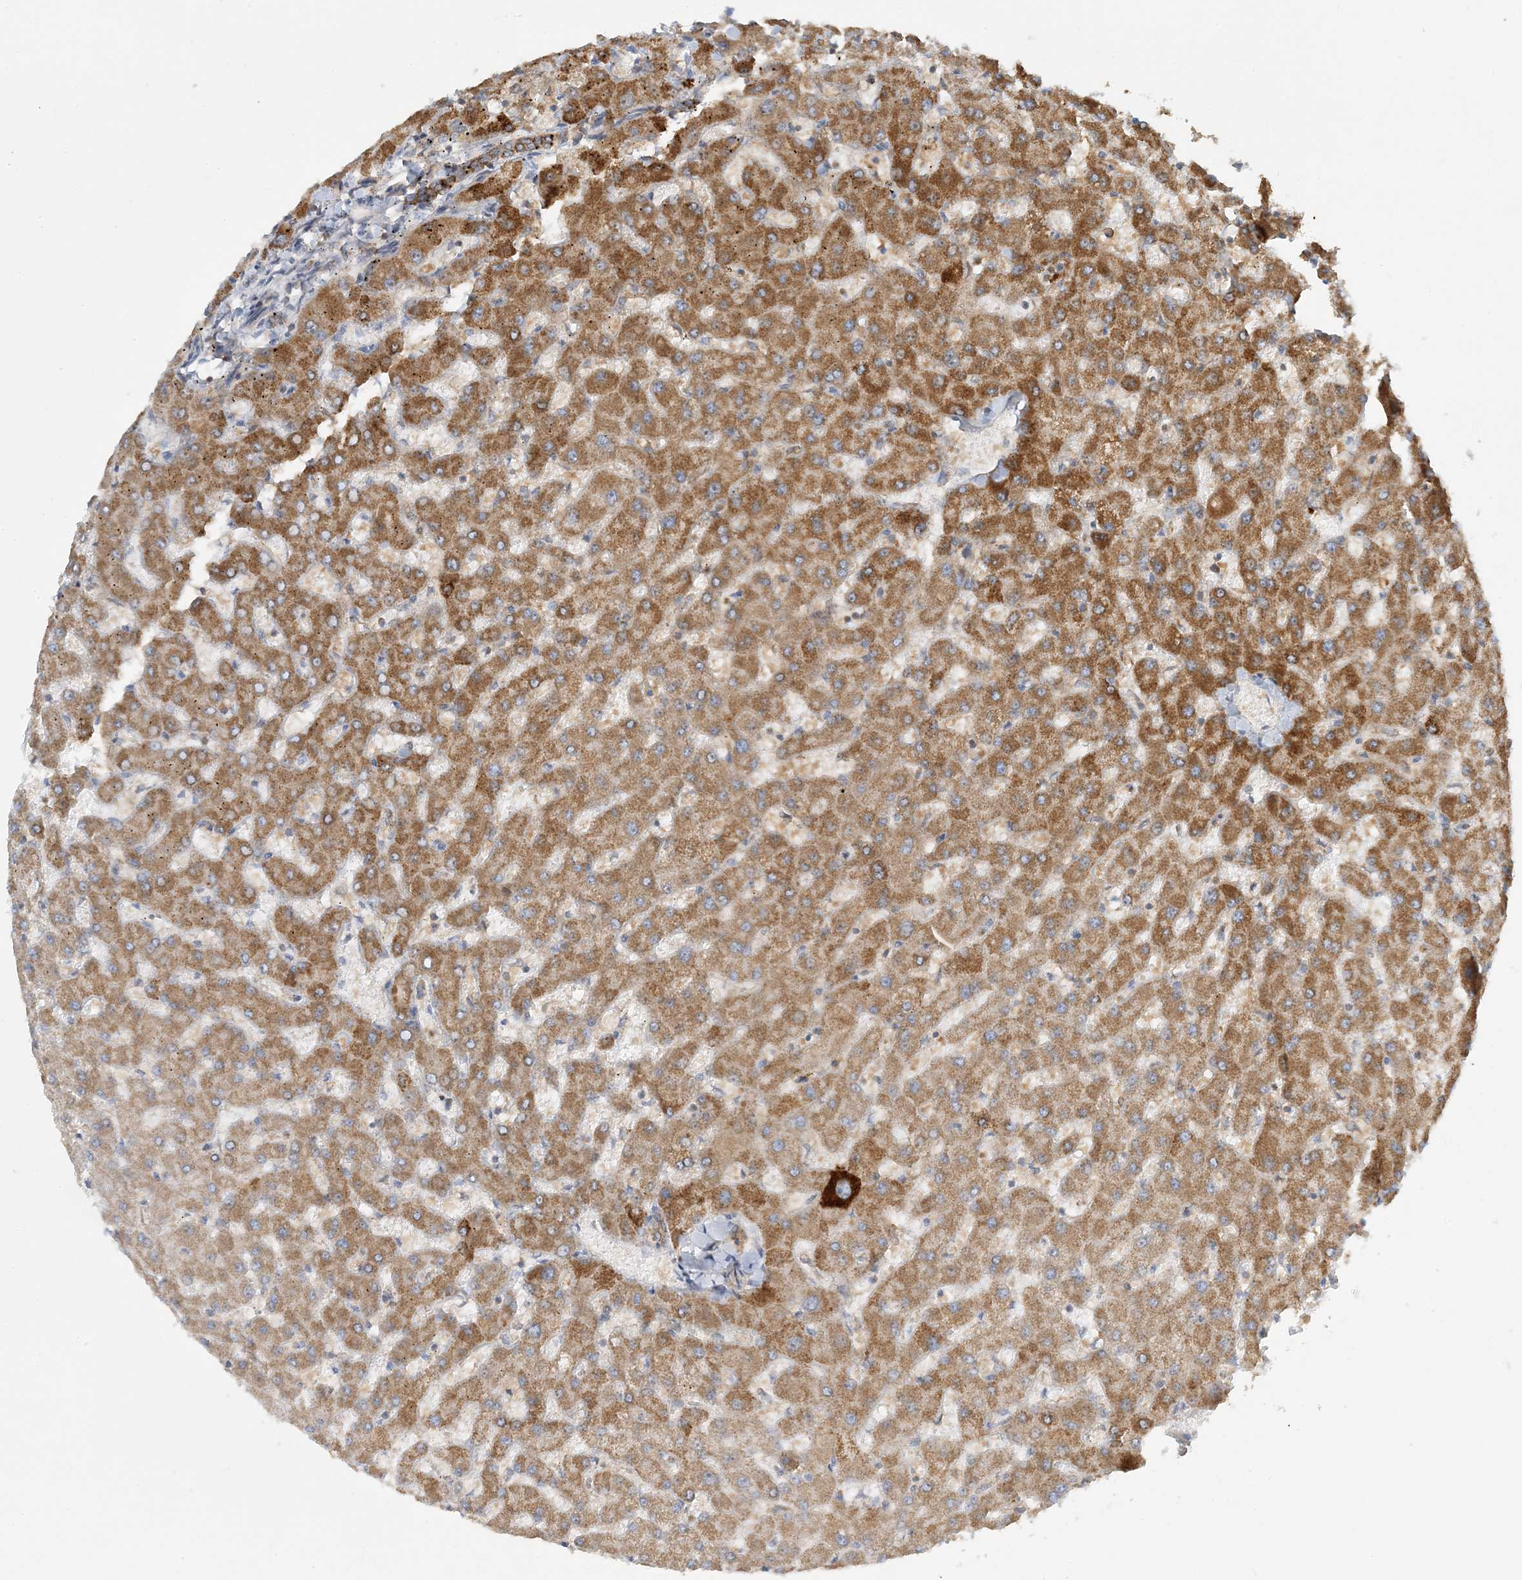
{"staining": {"intensity": "moderate", "quantity": "25%-75%", "location": "cytoplasmic/membranous"}, "tissue": "liver", "cell_type": "Cholangiocytes", "image_type": "normal", "snomed": [{"axis": "morphology", "description": "Normal tissue, NOS"}, {"axis": "topography", "description": "Liver"}], "caption": "Immunohistochemical staining of unremarkable liver exhibits medium levels of moderate cytoplasmic/membranous staining in approximately 25%-75% of cholangiocytes.", "gene": "LTN1", "patient": {"sex": "female", "age": 63}}